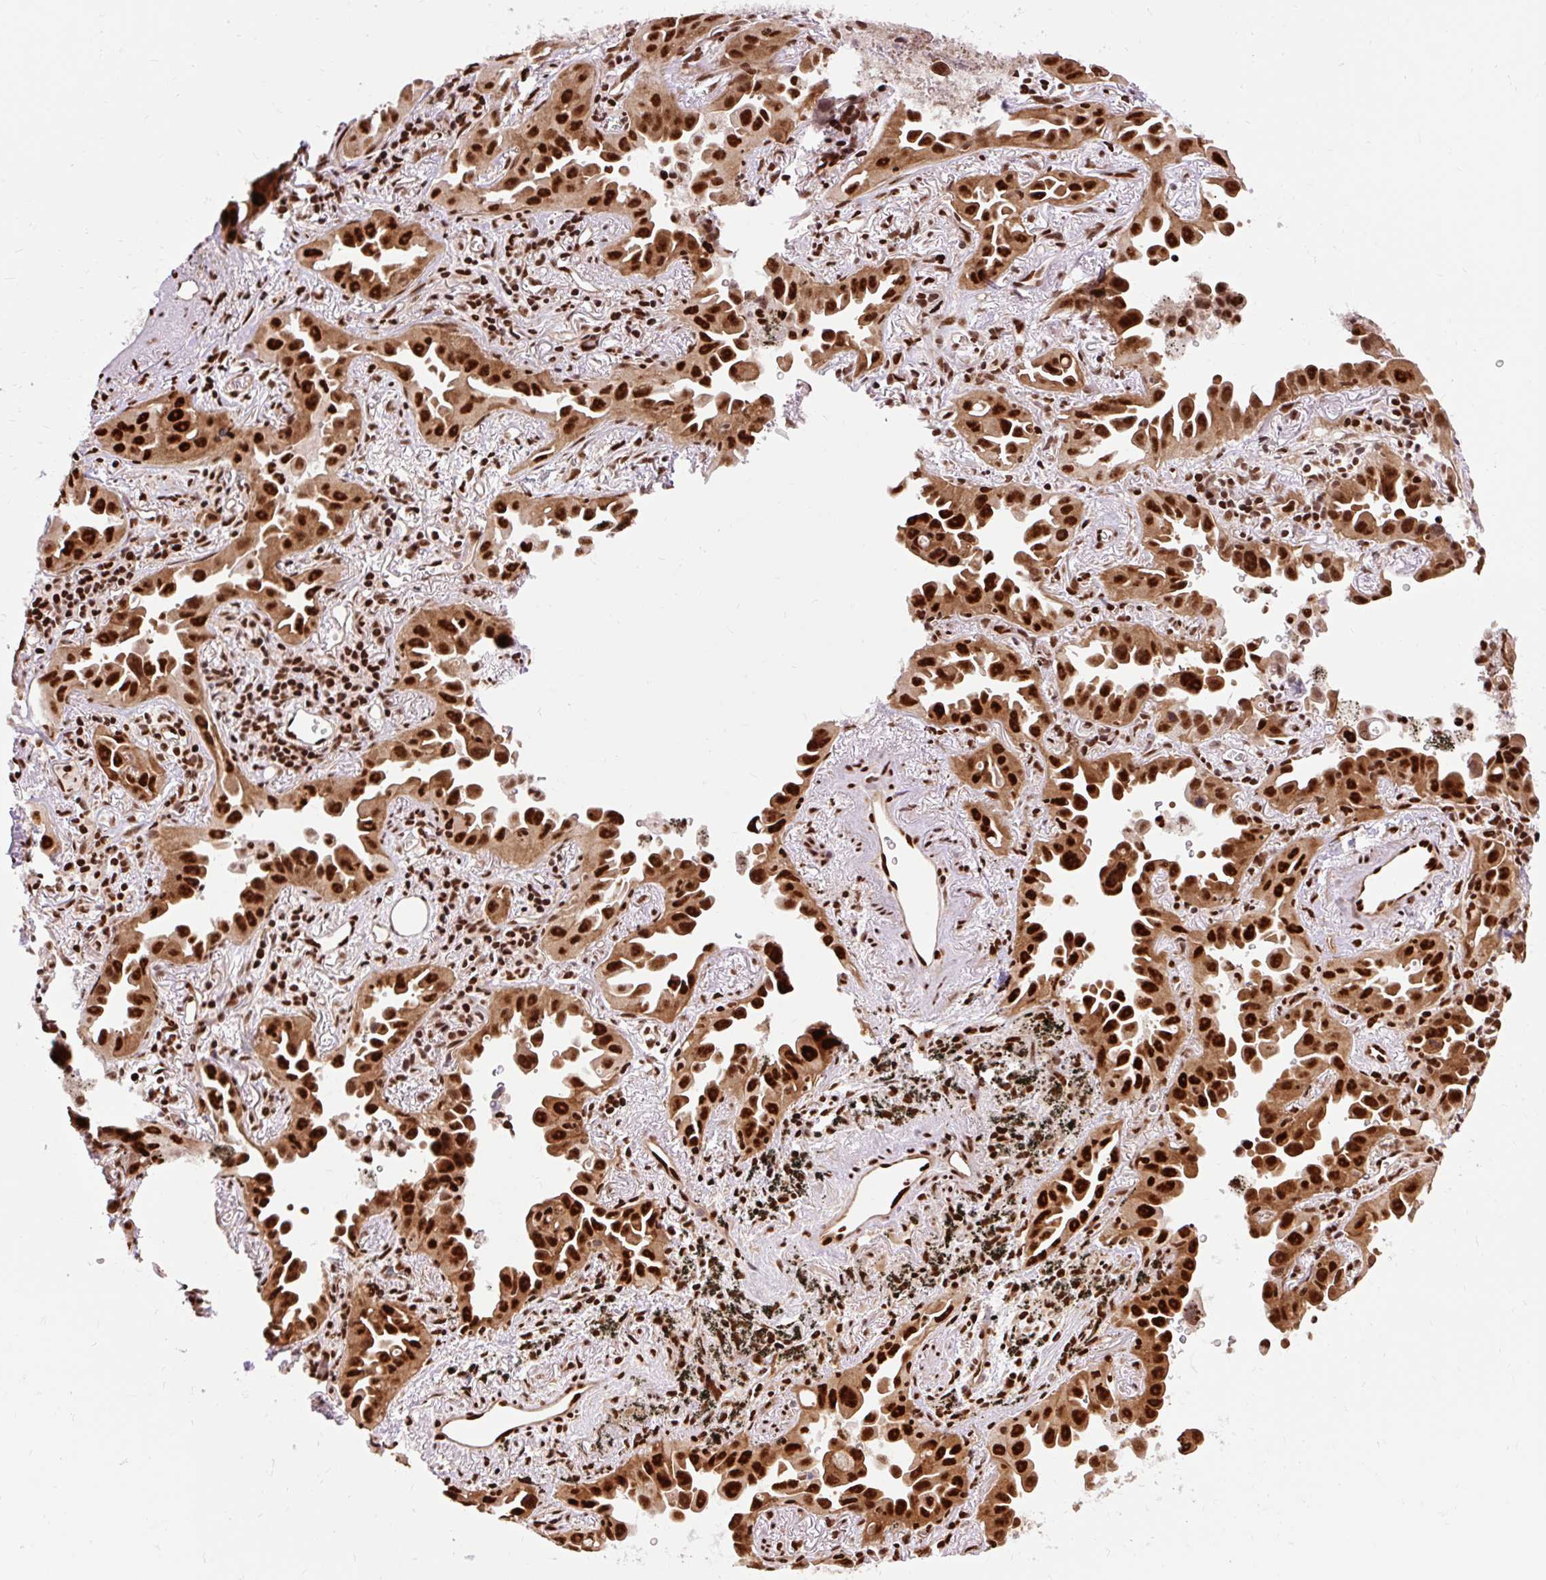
{"staining": {"intensity": "strong", "quantity": ">75%", "location": "cytoplasmic/membranous,nuclear"}, "tissue": "lung cancer", "cell_type": "Tumor cells", "image_type": "cancer", "snomed": [{"axis": "morphology", "description": "Adenocarcinoma, NOS"}, {"axis": "topography", "description": "Lung"}], "caption": "Protein analysis of lung cancer tissue reveals strong cytoplasmic/membranous and nuclear staining in about >75% of tumor cells. (DAB = brown stain, brightfield microscopy at high magnification).", "gene": "MECOM", "patient": {"sex": "male", "age": 68}}